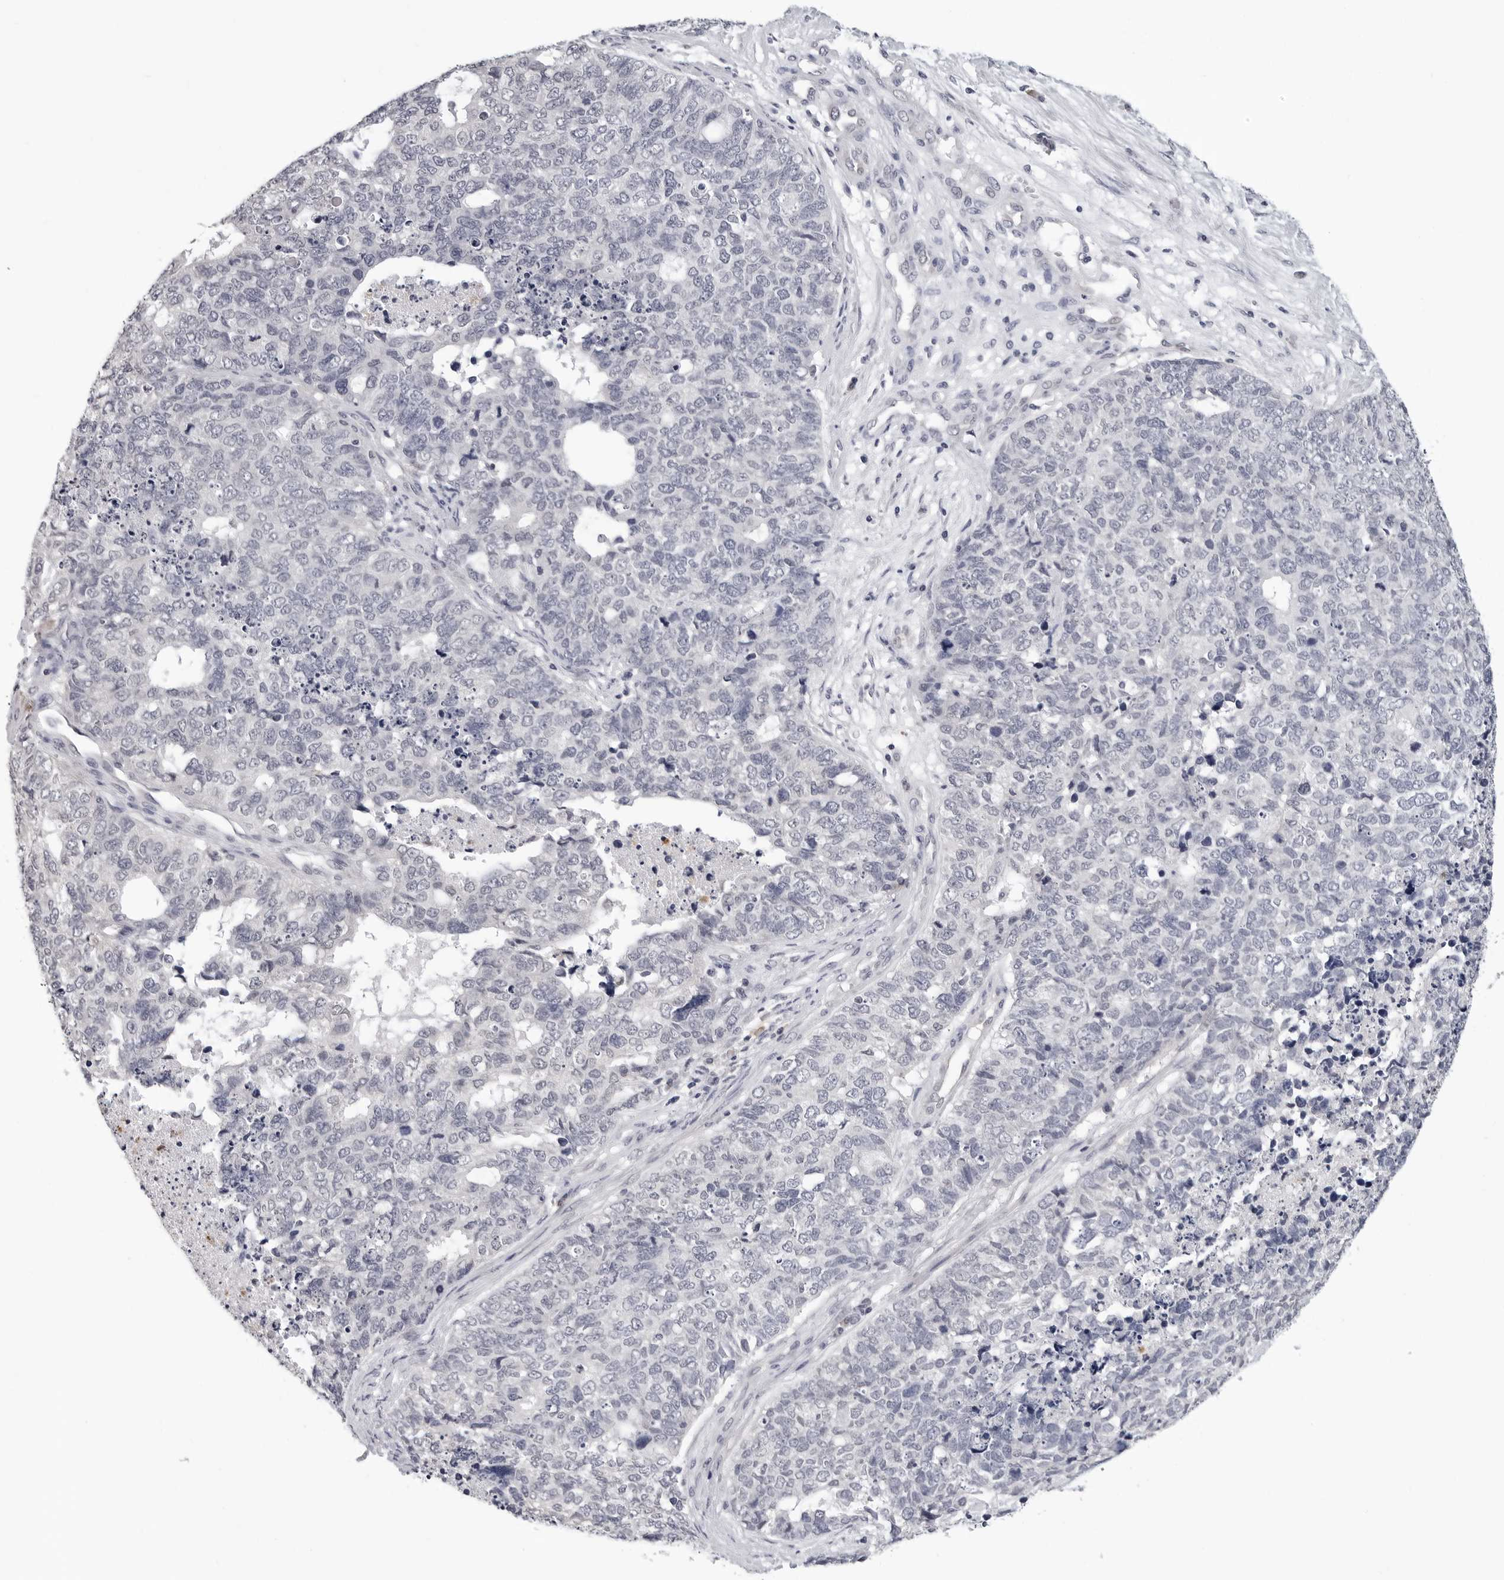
{"staining": {"intensity": "negative", "quantity": "none", "location": "none"}, "tissue": "cervical cancer", "cell_type": "Tumor cells", "image_type": "cancer", "snomed": [{"axis": "morphology", "description": "Squamous cell carcinoma, NOS"}, {"axis": "topography", "description": "Cervix"}], "caption": "Immunohistochemical staining of human cervical squamous cell carcinoma shows no significant positivity in tumor cells. (DAB (3,3'-diaminobenzidine) immunohistochemistry visualized using brightfield microscopy, high magnification).", "gene": "TRMT13", "patient": {"sex": "female", "age": 63}}